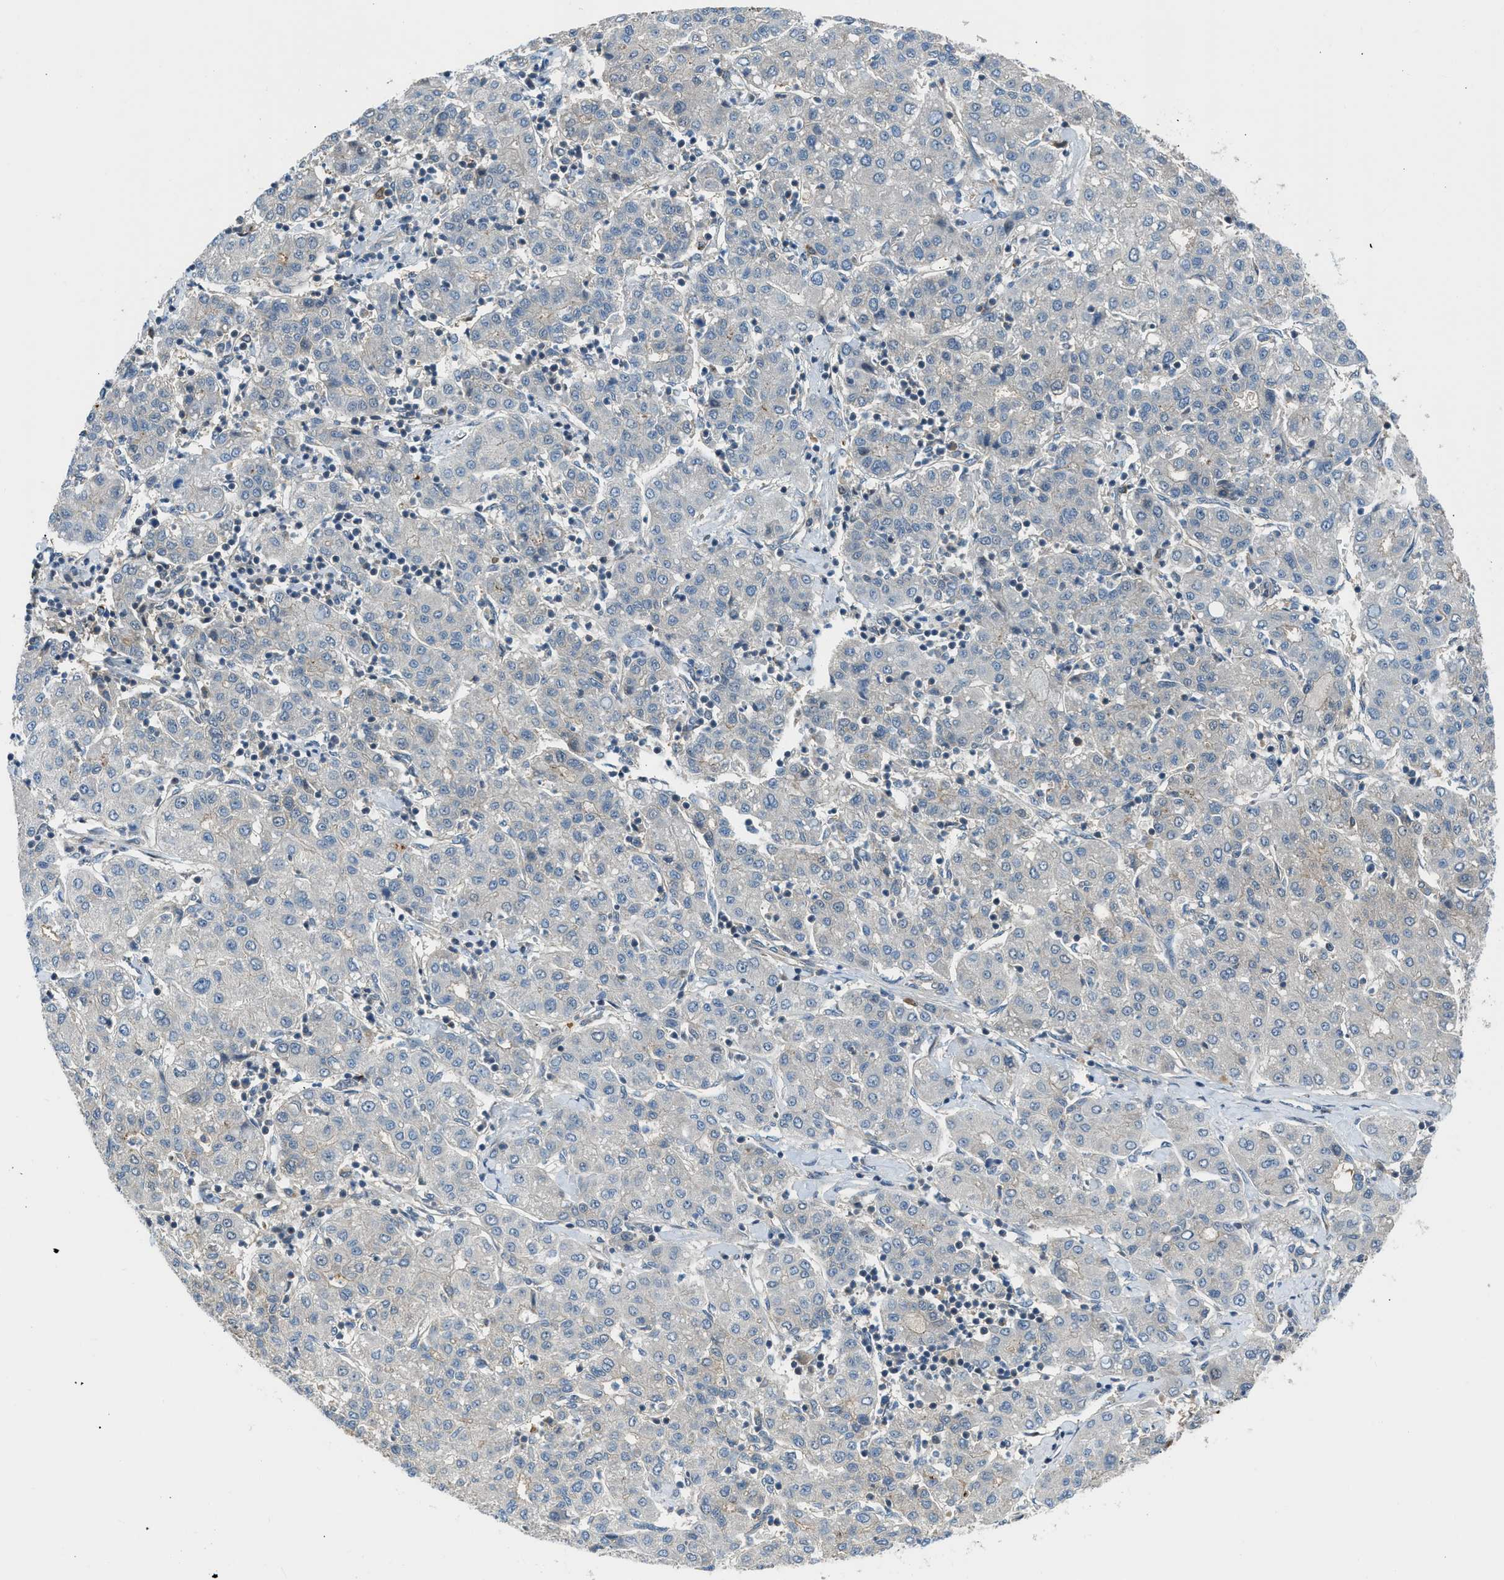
{"staining": {"intensity": "negative", "quantity": "none", "location": "none"}, "tissue": "liver cancer", "cell_type": "Tumor cells", "image_type": "cancer", "snomed": [{"axis": "morphology", "description": "Carcinoma, Hepatocellular, NOS"}, {"axis": "topography", "description": "Liver"}], "caption": "Image shows no protein positivity in tumor cells of liver hepatocellular carcinoma tissue. The staining is performed using DAB (3,3'-diaminobenzidine) brown chromogen with nuclei counter-stained in using hematoxylin.", "gene": "SESN2", "patient": {"sex": "male", "age": 65}}